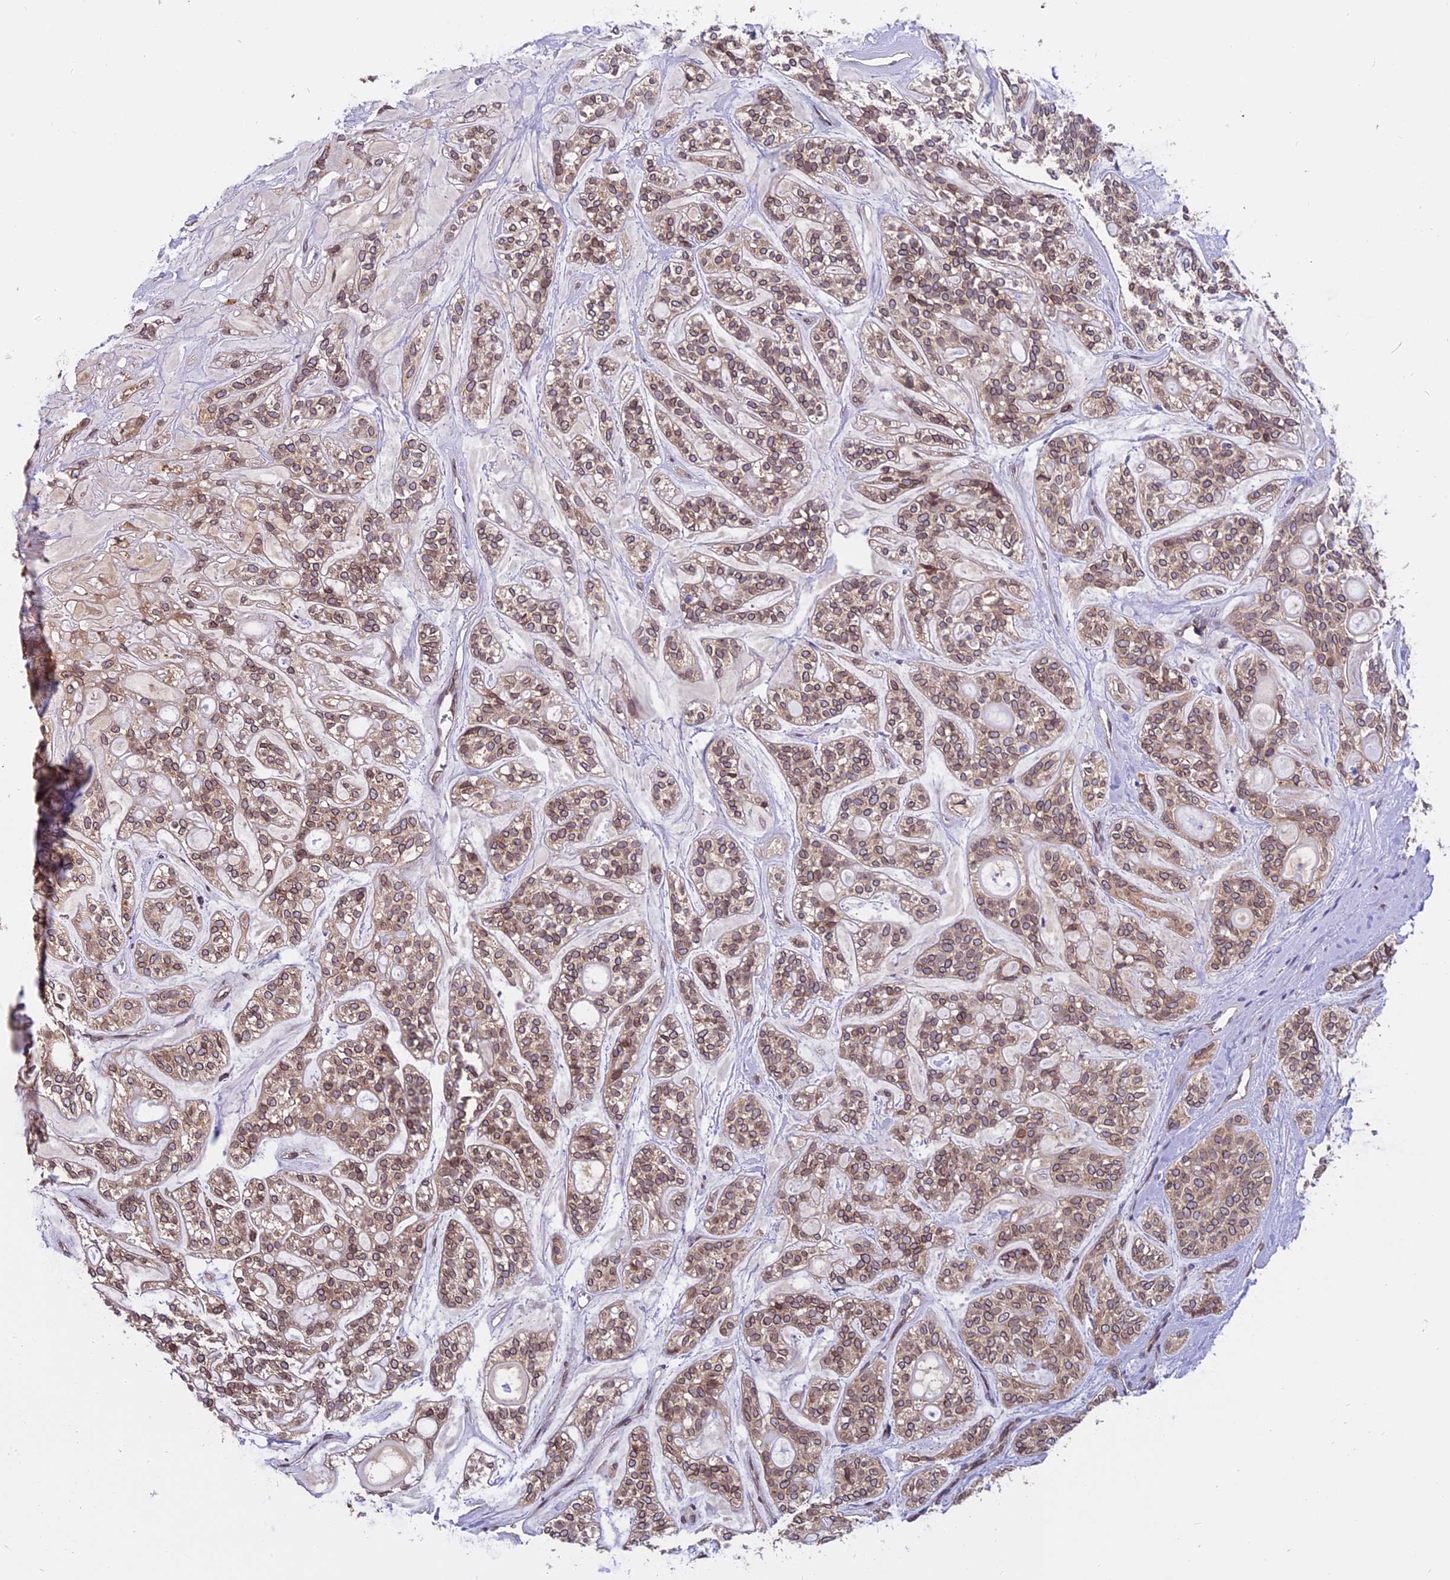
{"staining": {"intensity": "moderate", "quantity": ">75%", "location": "cytoplasmic/membranous,nuclear"}, "tissue": "head and neck cancer", "cell_type": "Tumor cells", "image_type": "cancer", "snomed": [{"axis": "morphology", "description": "Adenocarcinoma, NOS"}, {"axis": "topography", "description": "Head-Neck"}], "caption": "High-power microscopy captured an immunohistochemistry (IHC) photomicrograph of head and neck cancer, revealing moderate cytoplasmic/membranous and nuclear positivity in about >75% of tumor cells. Nuclei are stained in blue.", "gene": "CHMP2A", "patient": {"sex": "male", "age": 66}}